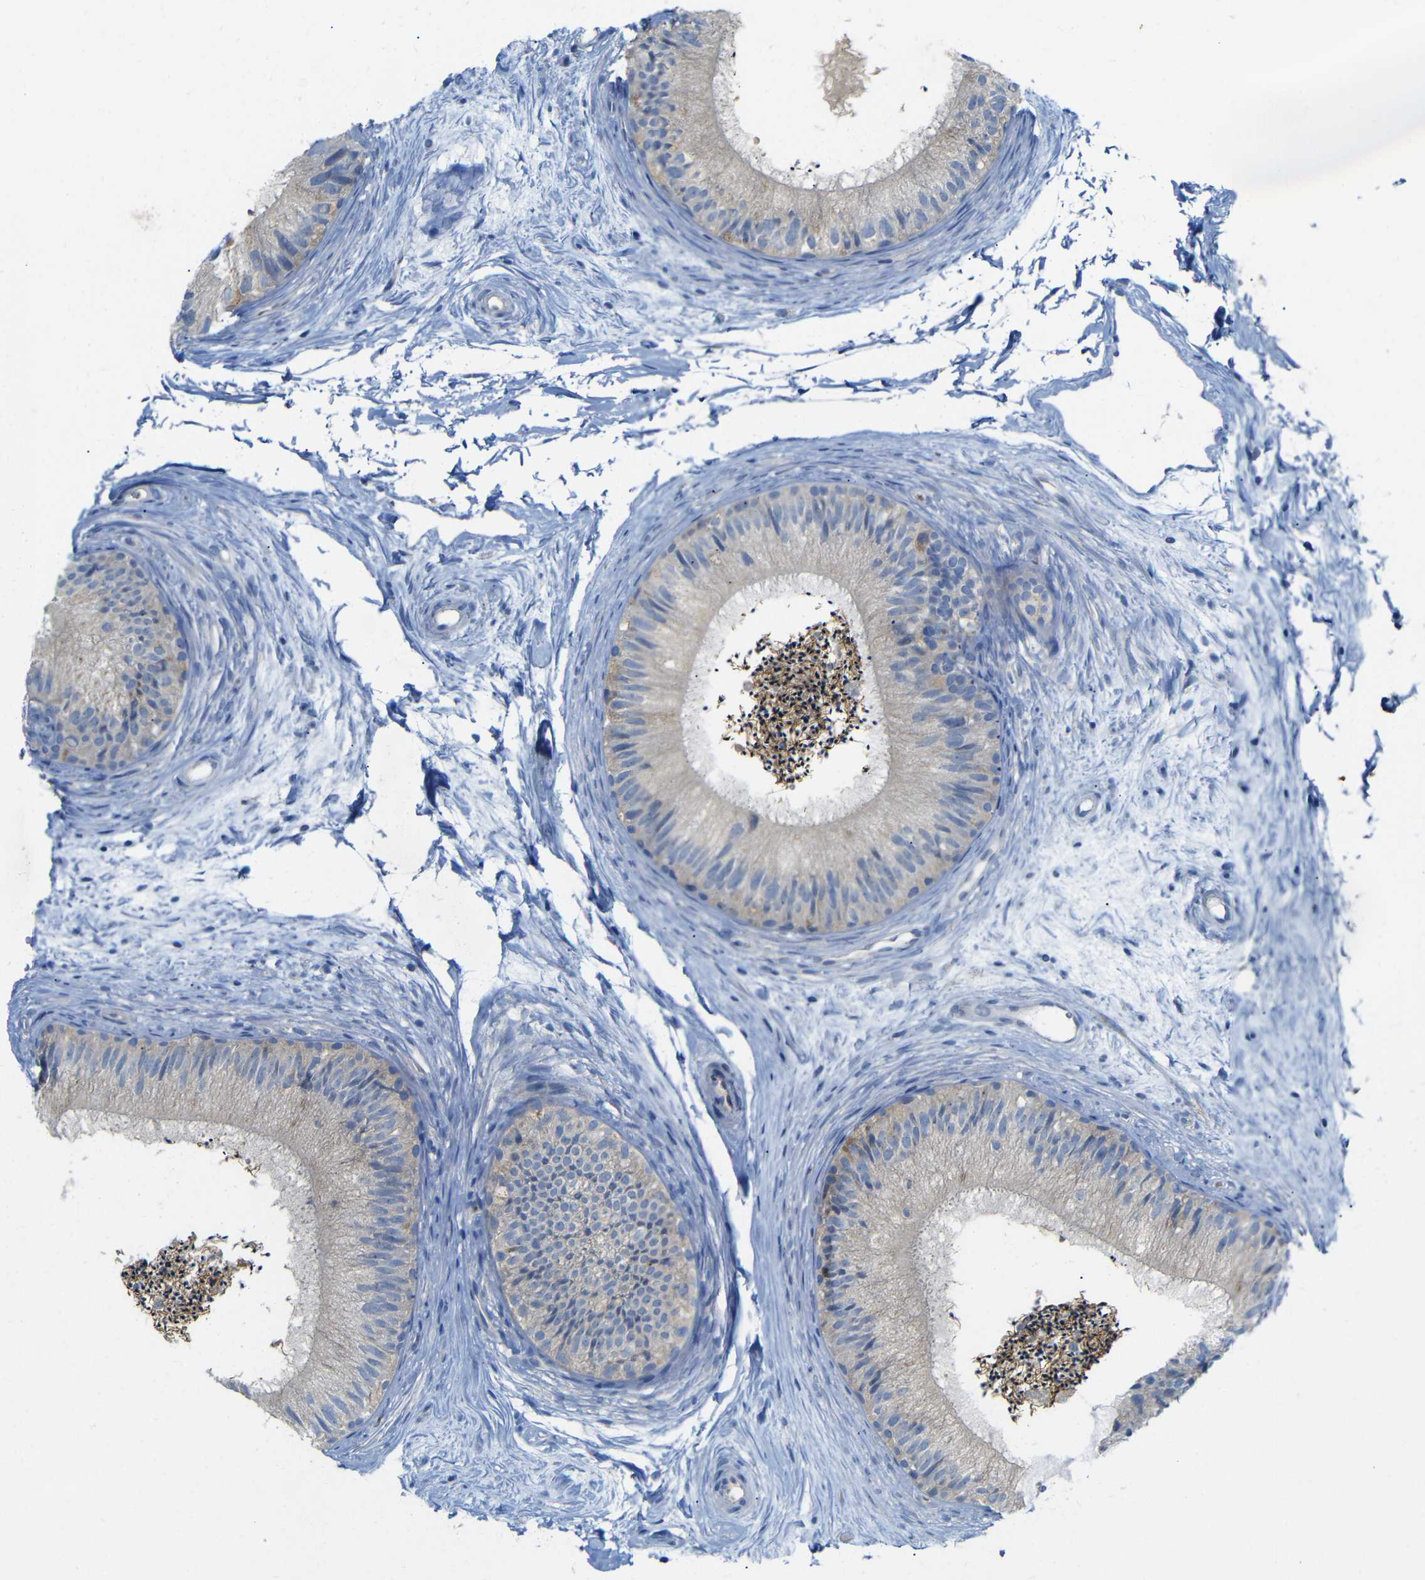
{"staining": {"intensity": "weak", "quantity": "25%-75%", "location": "cytoplasmic/membranous"}, "tissue": "epididymis", "cell_type": "Glandular cells", "image_type": "normal", "snomed": [{"axis": "morphology", "description": "Normal tissue, NOS"}, {"axis": "topography", "description": "Epididymis"}], "caption": "Immunohistochemical staining of normal human epididymis shows 25%-75% levels of weak cytoplasmic/membranous protein staining in approximately 25%-75% of glandular cells.", "gene": "TBC1D32", "patient": {"sex": "male", "age": 56}}